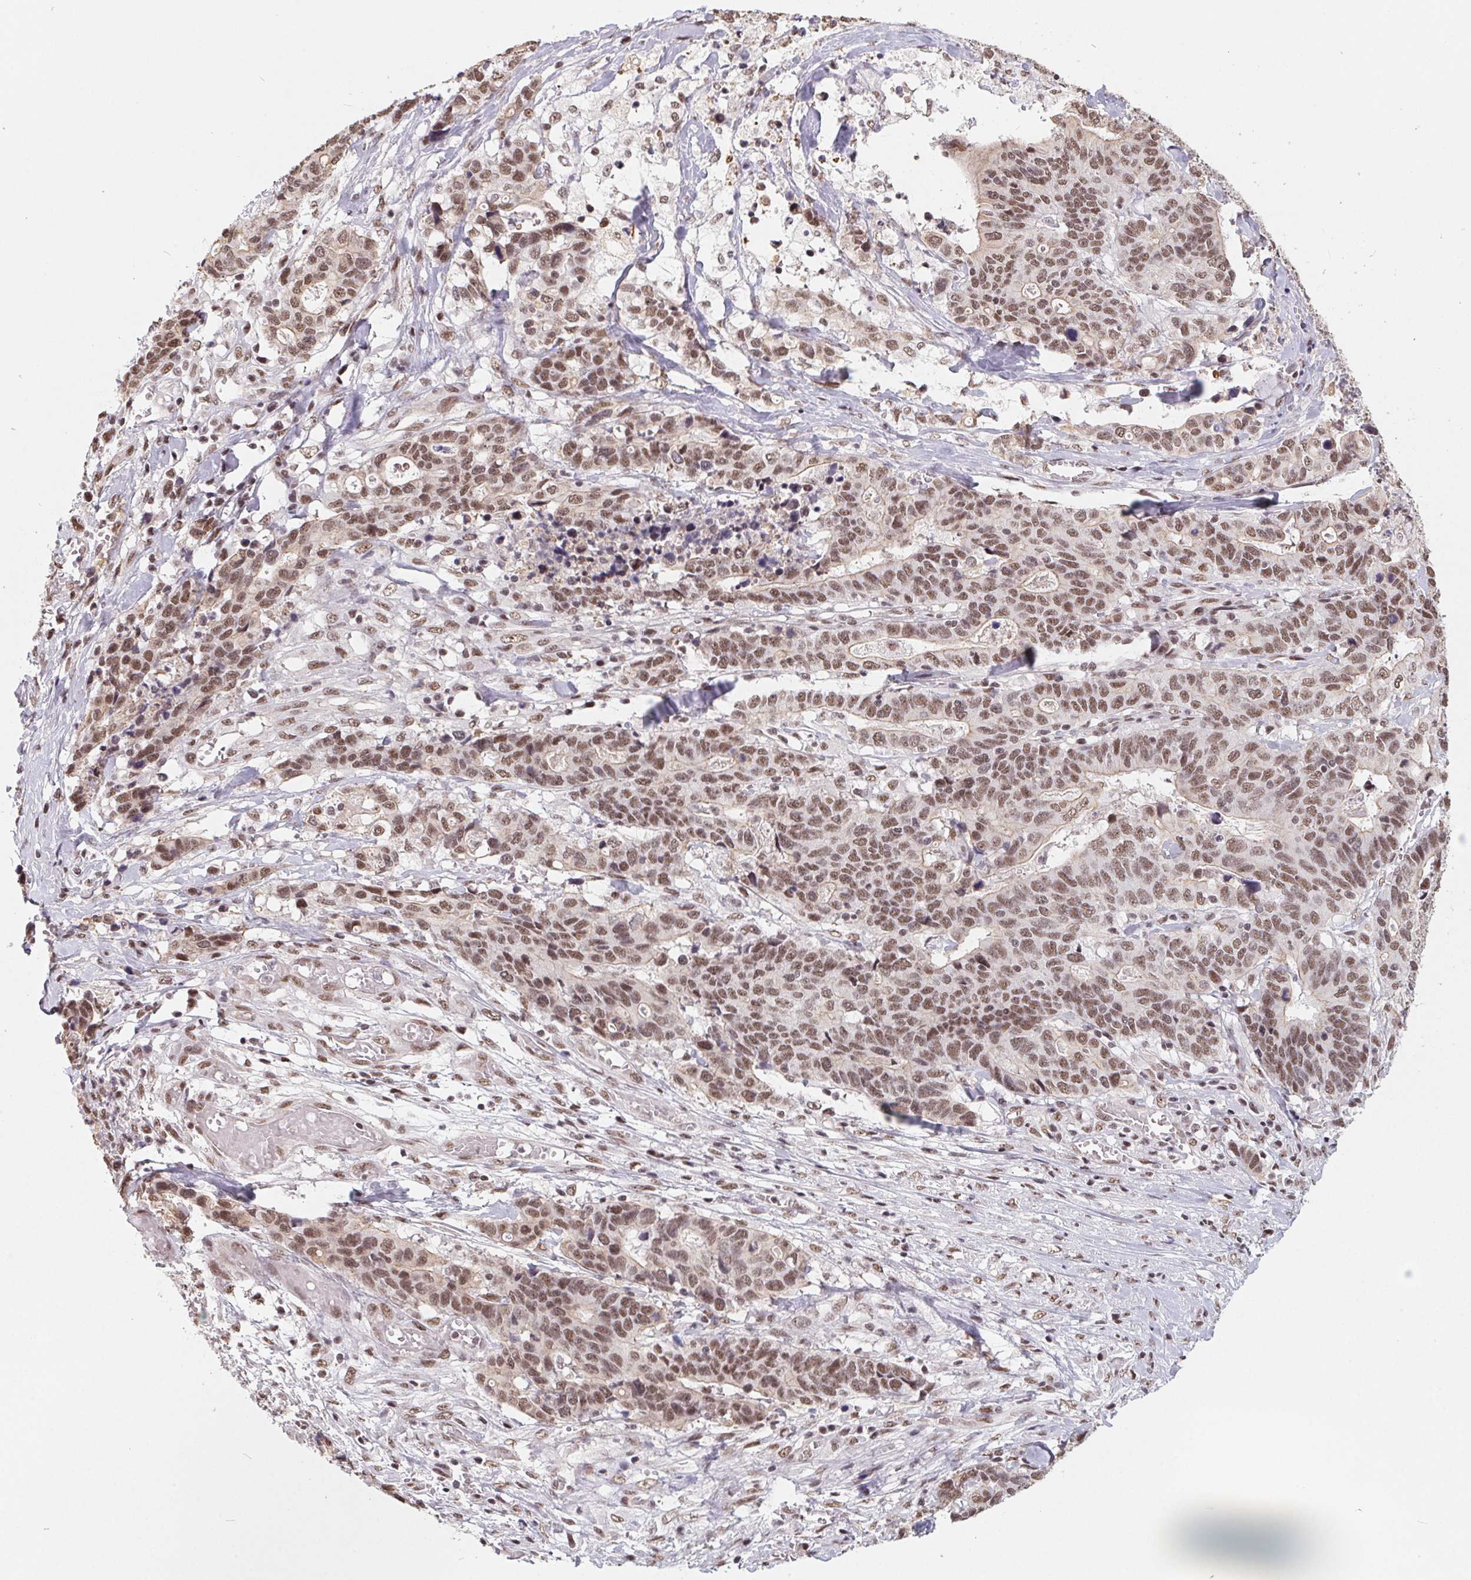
{"staining": {"intensity": "moderate", "quantity": ">75%", "location": "cytoplasmic/membranous,nuclear"}, "tissue": "stomach cancer", "cell_type": "Tumor cells", "image_type": "cancer", "snomed": [{"axis": "morphology", "description": "Adenocarcinoma, NOS"}, {"axis": "topography", "description": "Stomach, upper"}], "caption": "Tumor cells show moderate cytoplasmic/membranous and nuclear staining in about >75% of cells in adenocarcinoma (stomach).", "gene": "TCERG1", "patient": {"sex": "female", "age": 67}}